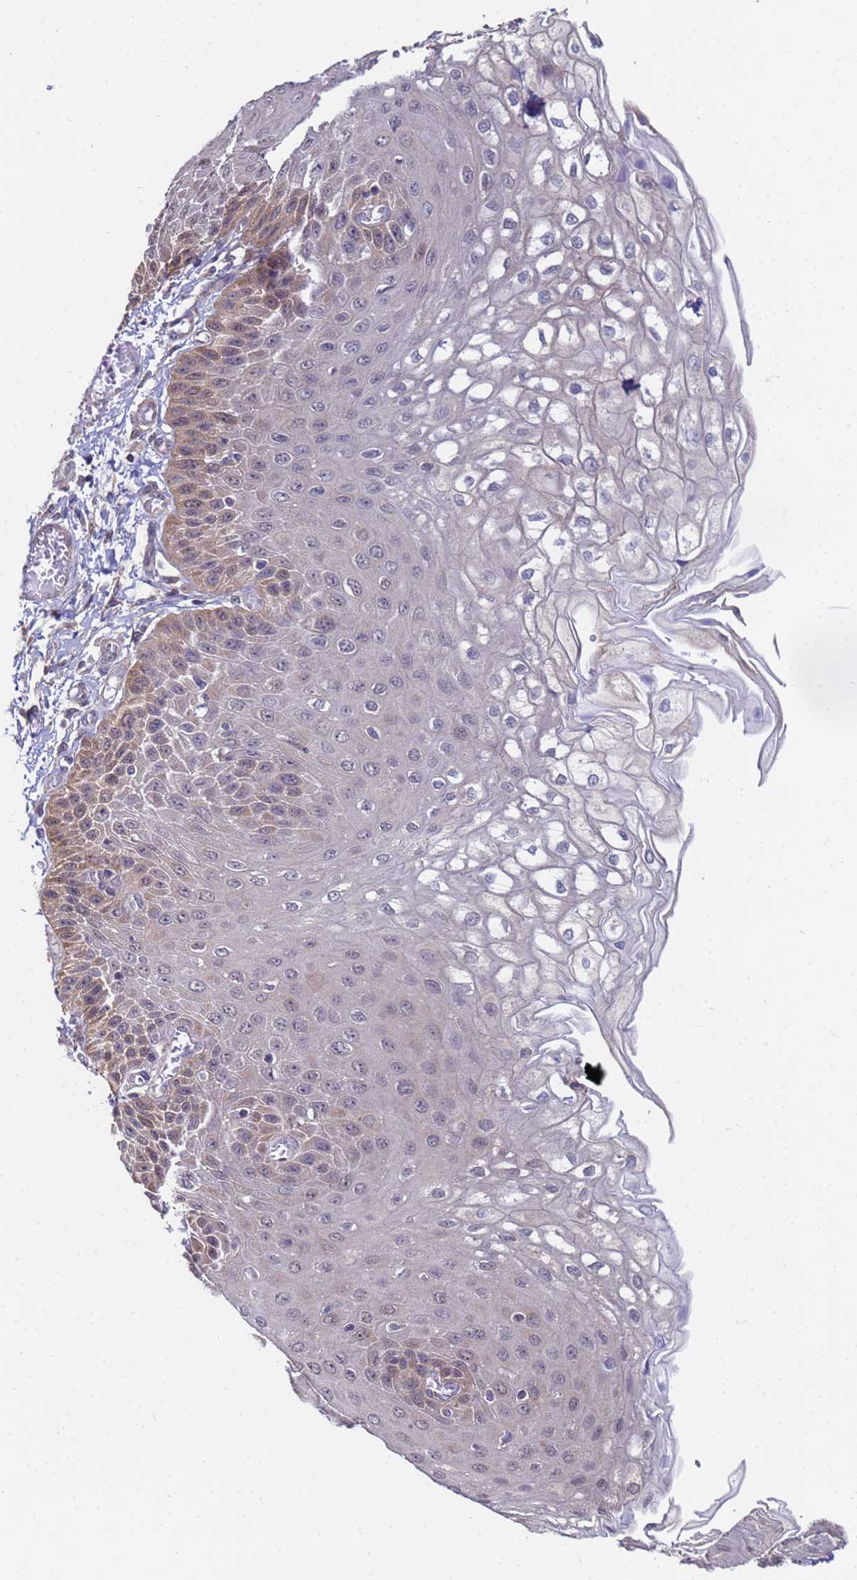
{"staining": {"intensity": "moderate", "quantity": "25%-75%", "location": "cytoplasmic/membranous"}, "tissue": "esophagus", "cell_type": "Squamous epithelial cells", "image_type": "normal", "snomed": [{"axis": "morphology", "description": "Normal tissue, NOS"}, {"axis": "topography", "description": "Esophagus"}], "caption": "High-magnification brightfield microscopy of normal esophagus stained with DAB (3,3'-diaminobenzidine) (brown) and counterstained with hematoxylin (blue). squamous epithelial cells exhibit moderate cytoplasmic/membranous positivity is identified in about25%-75% of cells. (Brightfield microscopy of DAB IHC at high magnification).", "gene": "NAXE", "patient": {"sex": "male", "age": 81}}